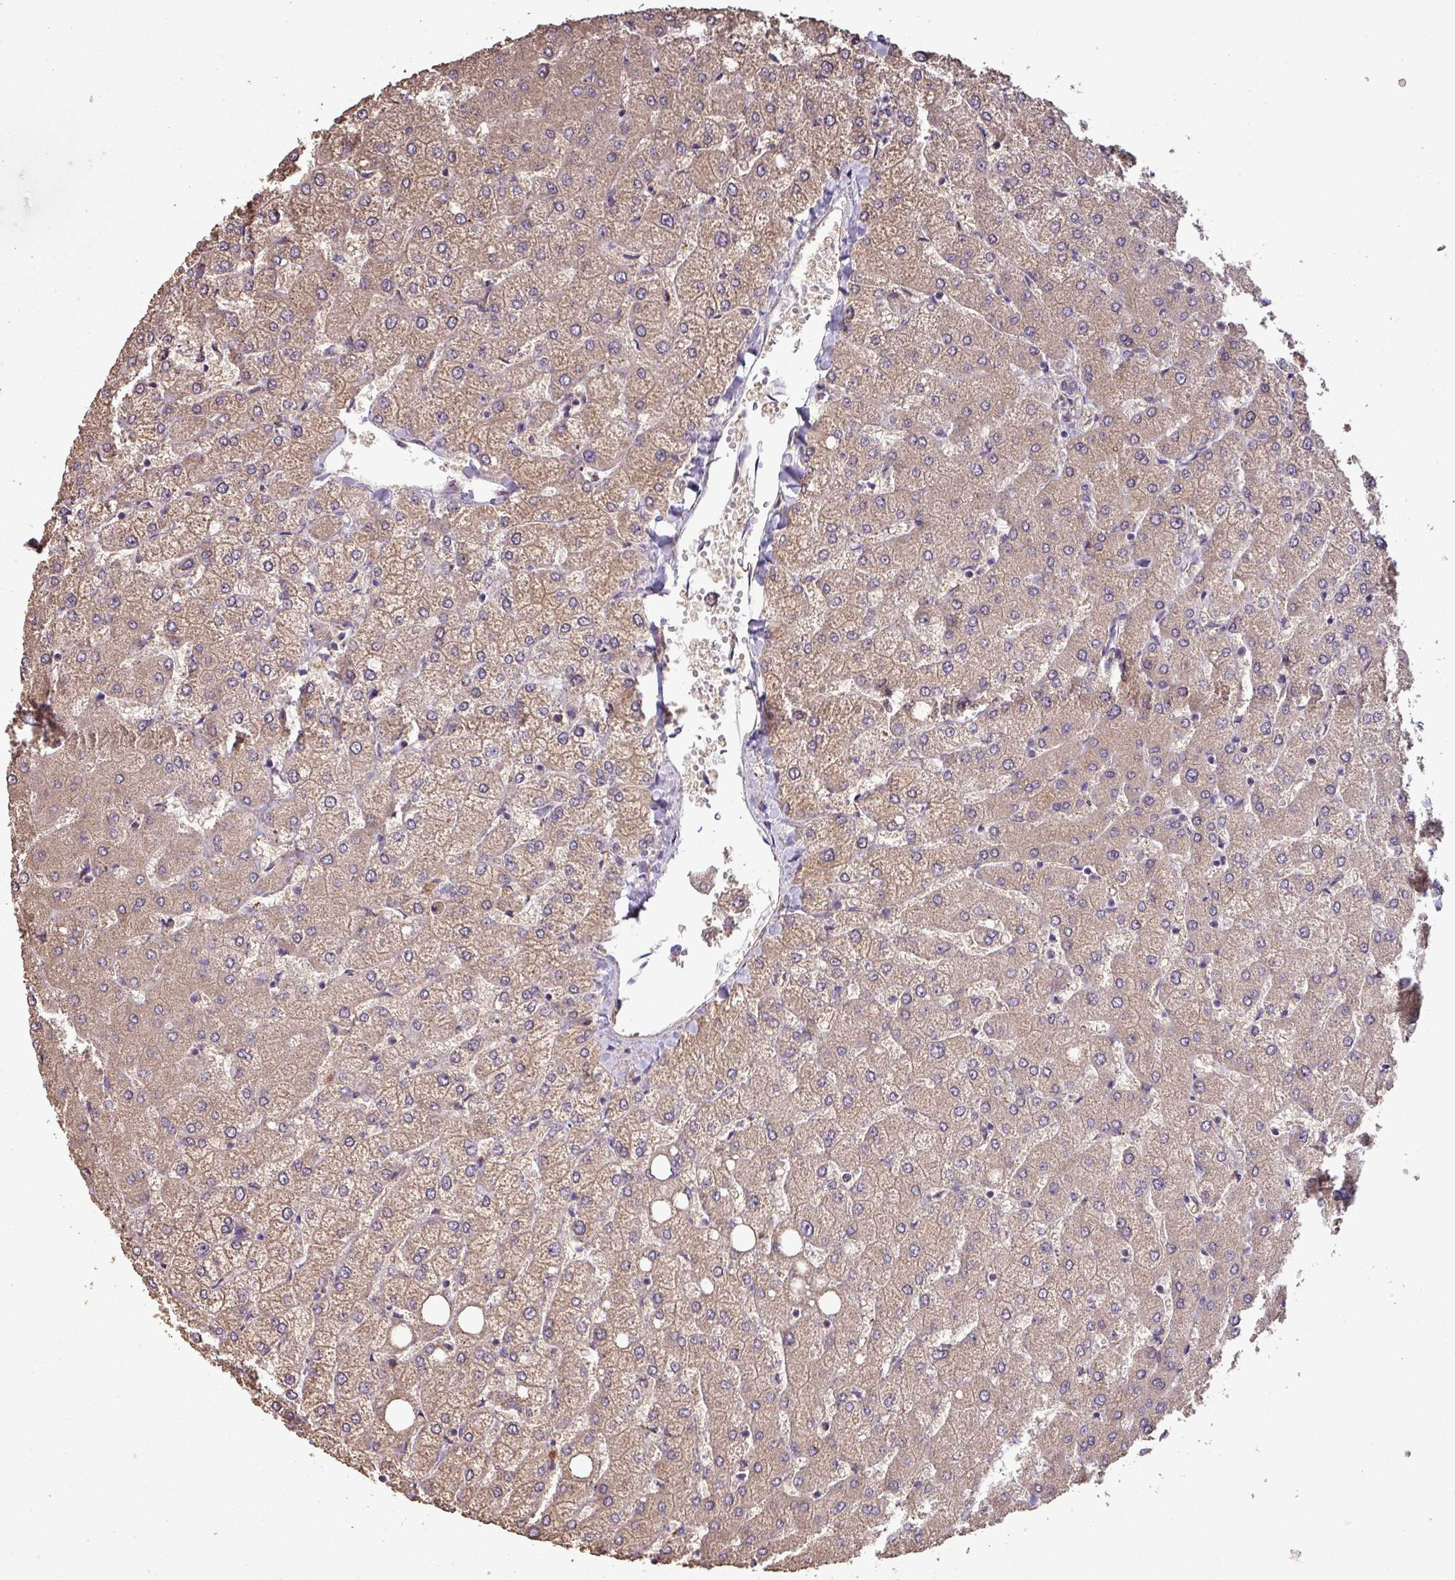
{"staining": {"intensity": "negative", "quantity": "none", "location": "none"}, "tissue": "liver", "cell_type": "Cholangiocytes", "image_type": "normal", "snomed": [{"axis": "morphology", "description": "Normal tissue, NOS"}, {"axis": "topography", "description": "Liver"}], "caption": "Benign liver was stained to show a protein in brown. There is no significant expression in cholangiocytes.", "gene": "ISLR", "patient": {"sex": "female", "age": 54}}